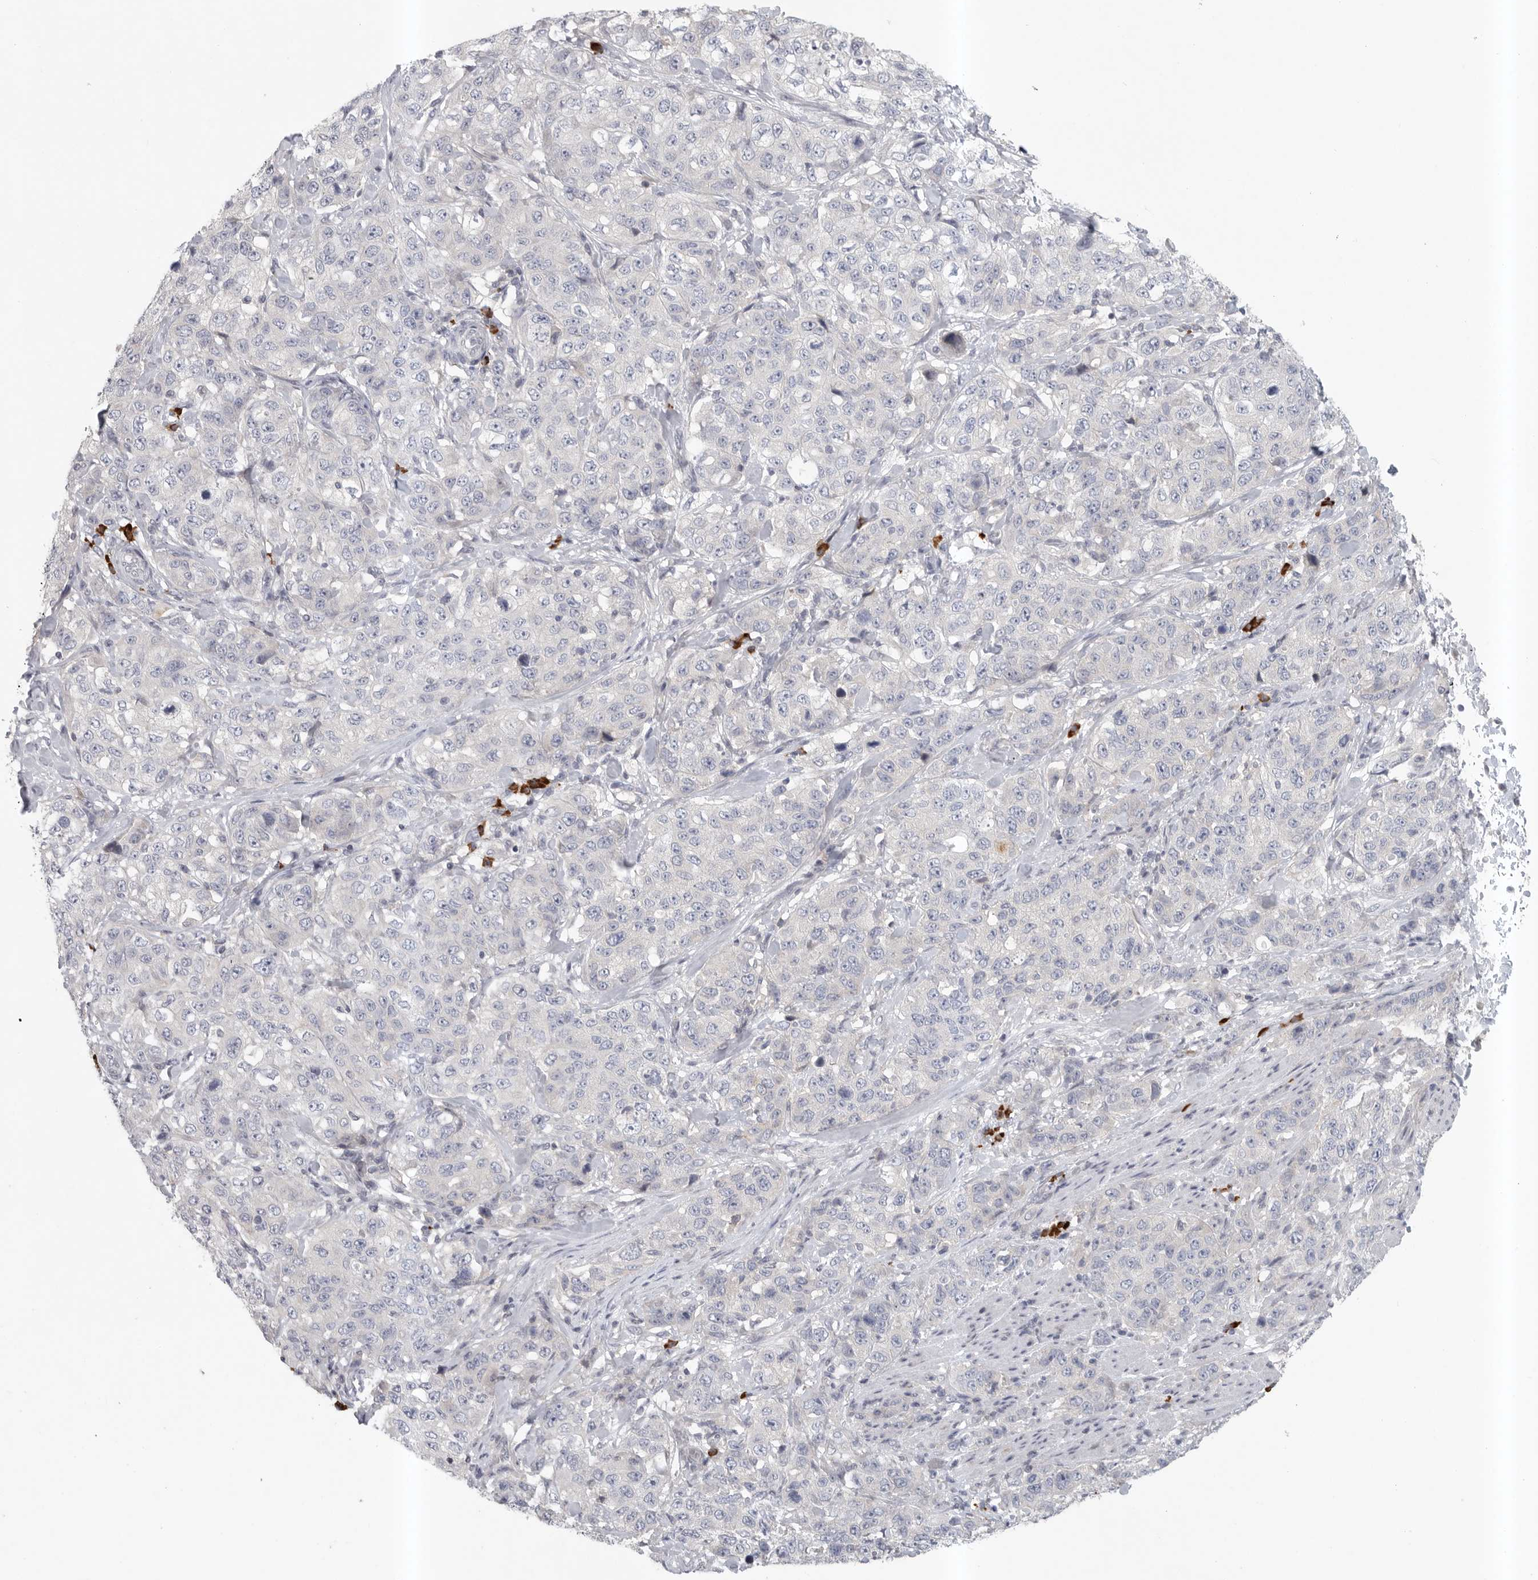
{"staining": {"intensity": "negative", "quantity": "none", "location": "none"}, "tissue": "stomach cancer", "cell_type": "Tumor cells", "image_type": "cancer", "snomed": [{"axis": "morphology", "description": "Adenocarcinoma, NOS"}, {"axis": "topography", "description": "Stomach"}], "caption": "Tumor cells show no significant protein positivity in stomach adenocarcinoma.", "gene": "TMEM69", "patient": {"sex": "male", "age": 48}}